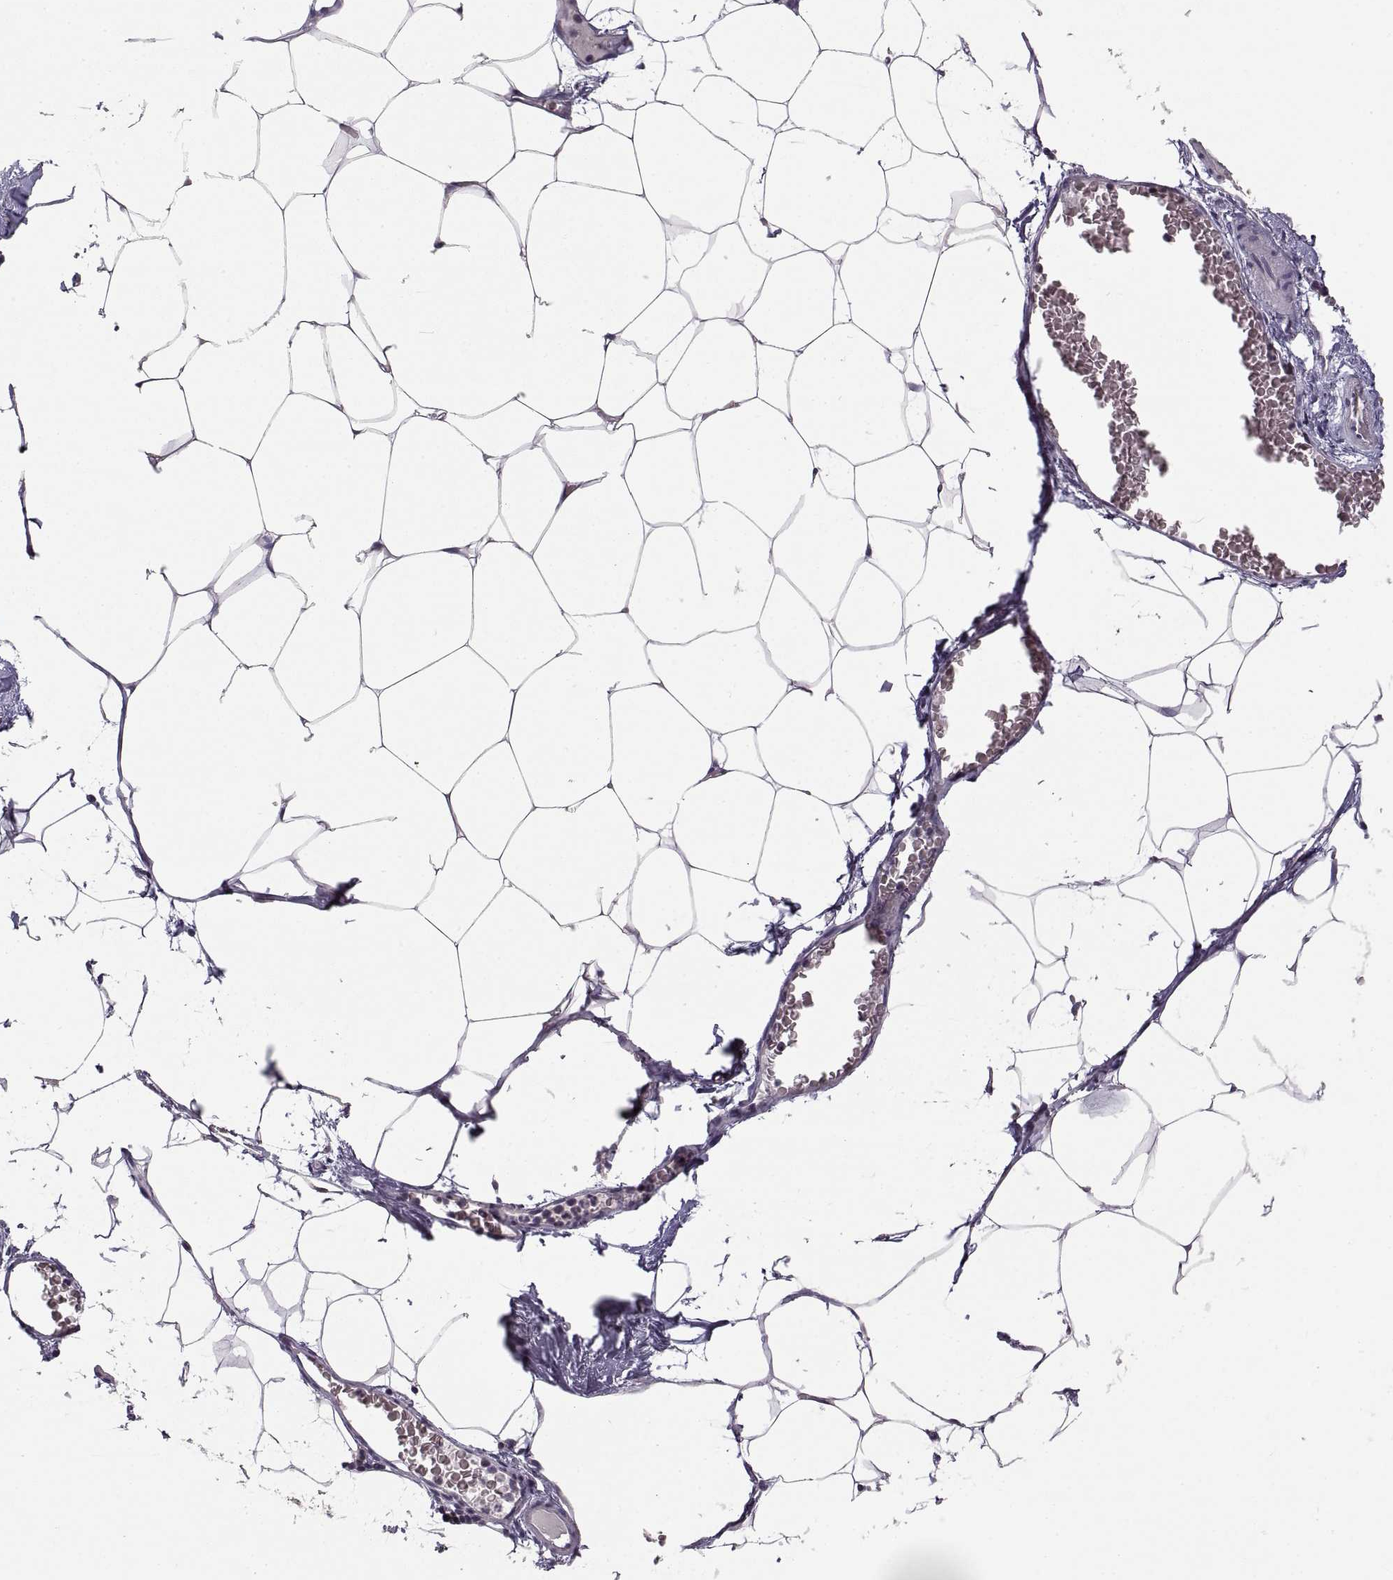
{"staining": {"intensity": "negative", "quantity": "none", "location": "none"}, "tissue": "adipose tissue", "cell_type": "Adipocytes", "image_type": "normal", "snomed": [{"axis": "morphology", "description": "Normal tissue, NOS"}, {"axis": "topography", "description": "Adipose tissue"}], "caption": "The immunohistochemistry (IHC) image has no significant positivity in adipocytes of adipose tissue.", "gene": "EZR", "patient": {"sex": "male", "age": 57}}